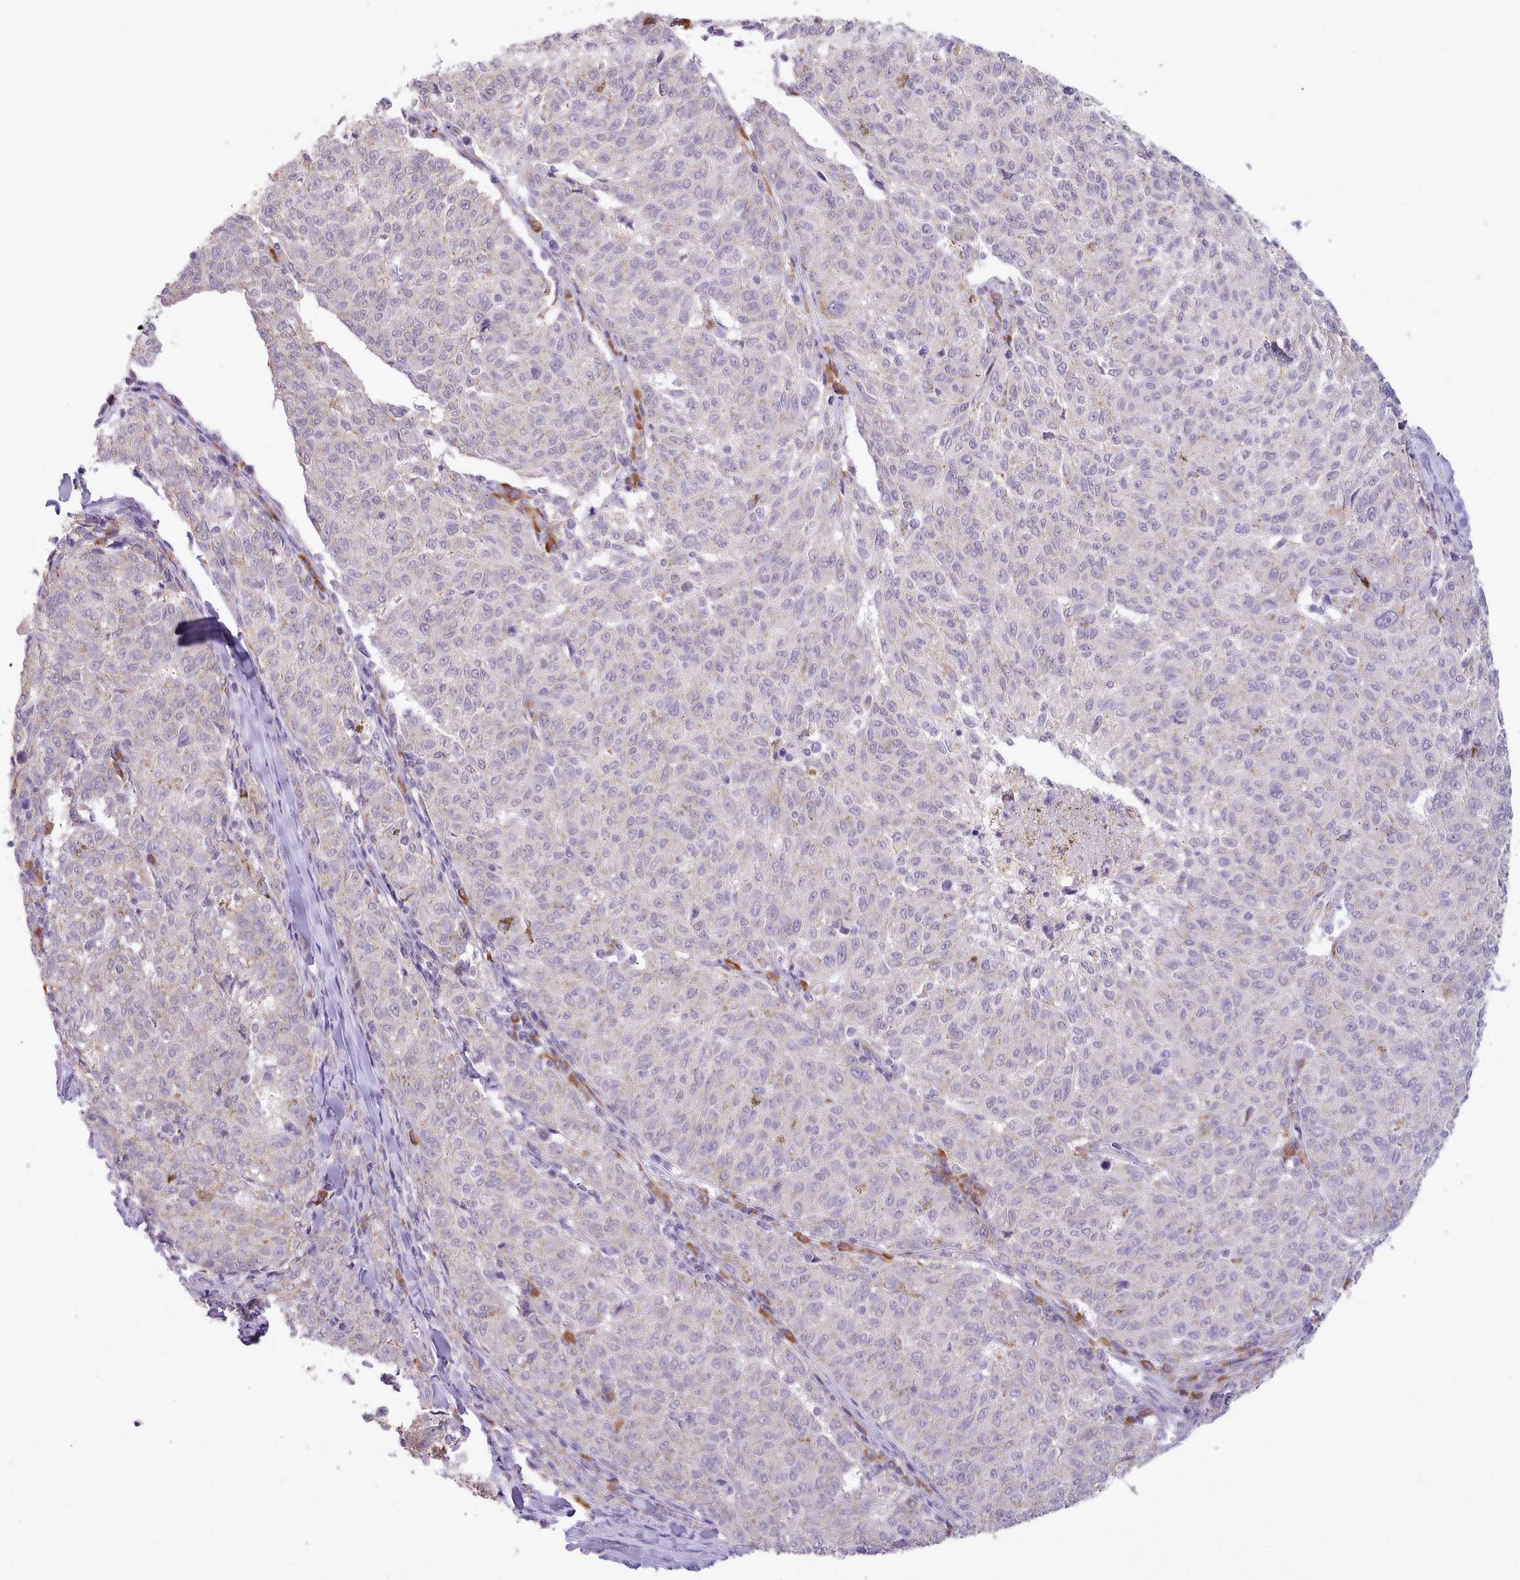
{"staining": {"intensity": "negative", "quantity": "none", "location": "none"}, "tissue": "melanoma", "cell_type": "Tumor cells", "image_type": "cancer", "snomed": [{"axis": "morphology", "description": "Malignant melanoma, NOS"}, {"axis": "topography", "description": "Skin"}], "caption": "This is an immunohistochemistry photomicrograph of malignant melanoma. There is no expression in tumor cells.", "gene": "SEC61B", "patient": {"sex": "female", "age": 72}}